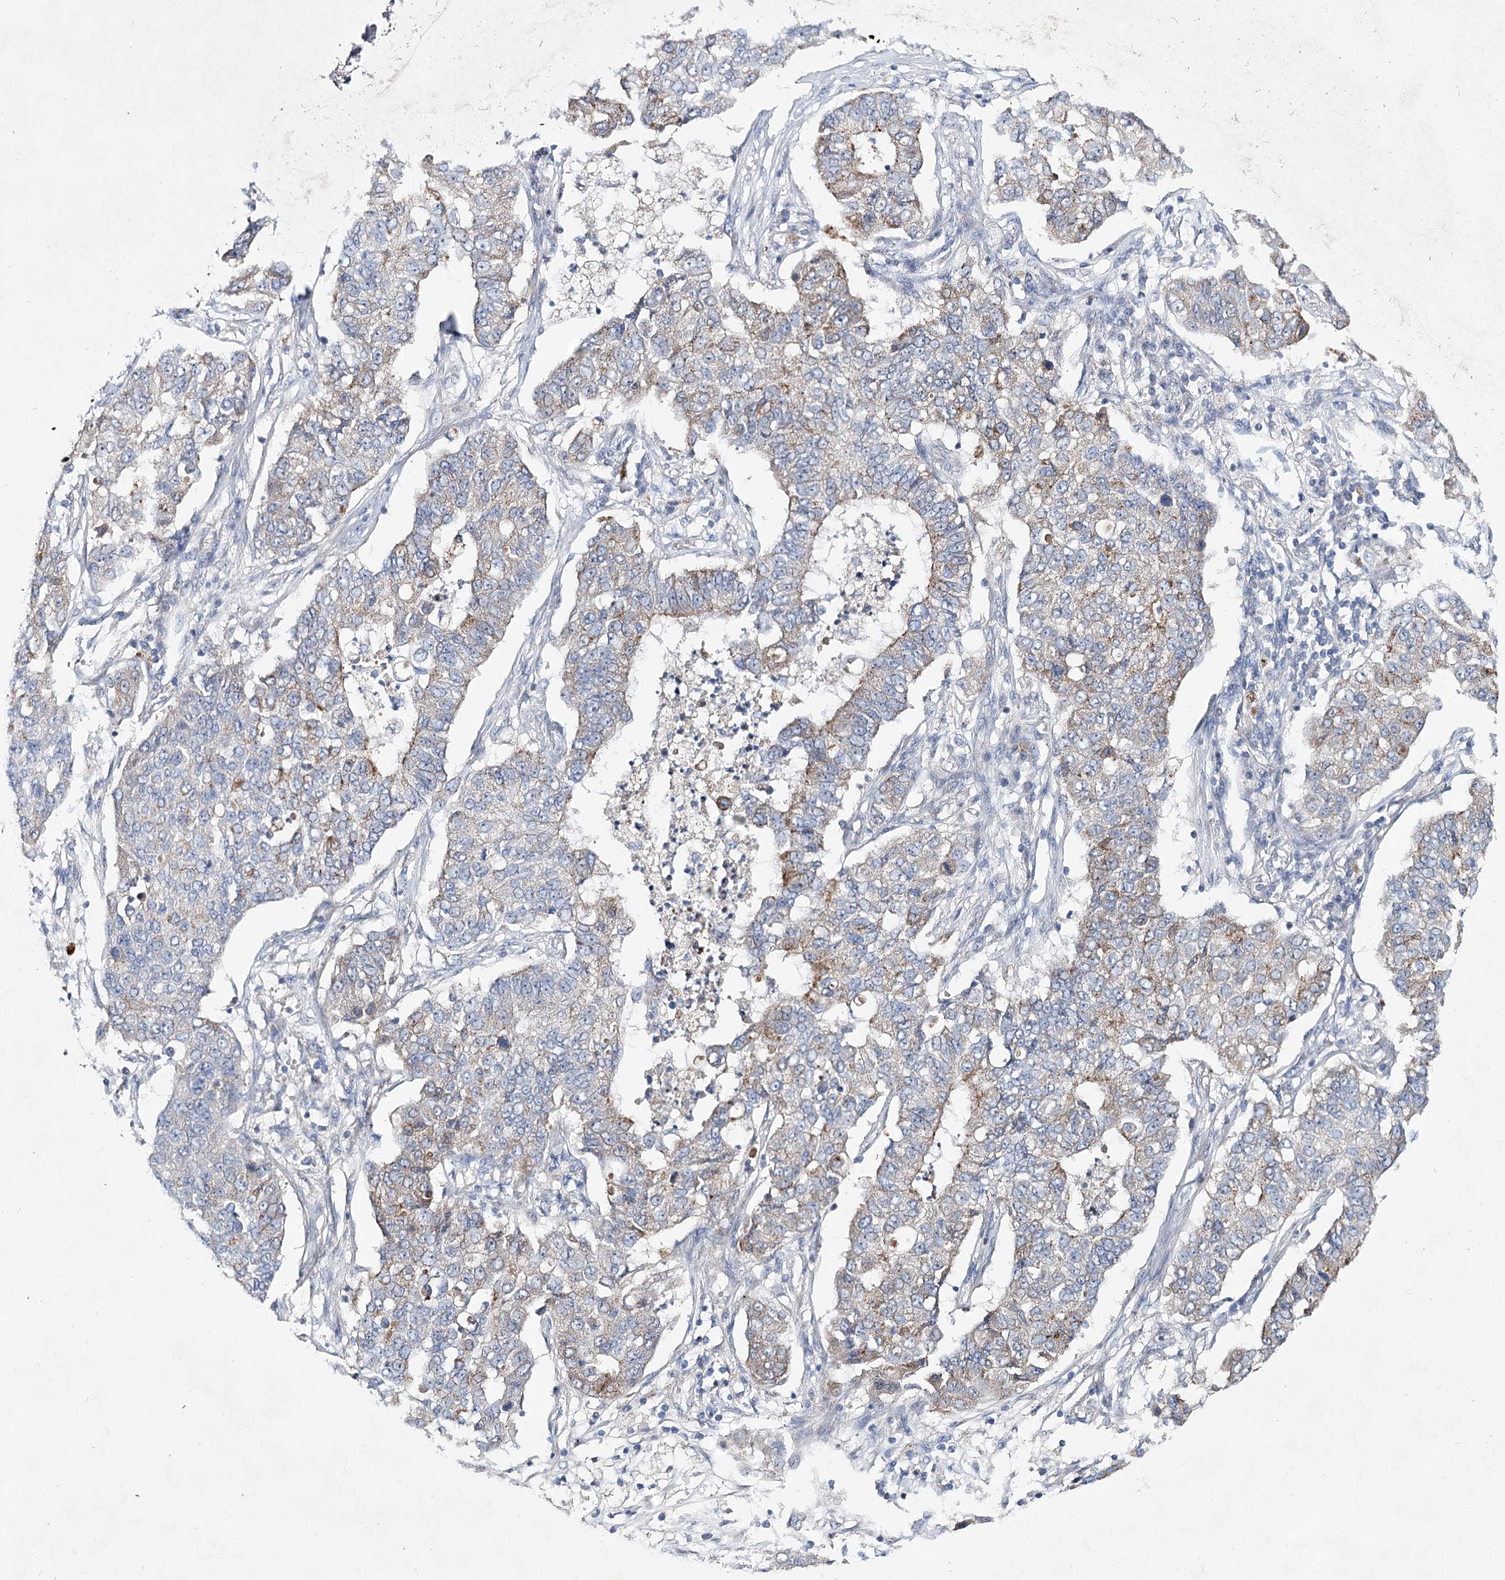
{"staining": {"intensity": "moderate", "quantity": "<25%", "location": "cytoplasmic/membranous"}, "tissue": "lung cancer", "cell_type": "Tumor cells", "image_type": "cancer", "snomed": [{"axis": "morphology", "description": "Squamous cell carcinoma, NOS"}, {"axis": "topography", "description": "Lung"}], "caption": "This image displays immunohistochemistry staining of human lung cancer, with low moderate cytoplasmic/membranous expression in approximately <25% of tumor cells.", "gene": "LRRC14B", "patient": {"sex": "male", "age": 74}}